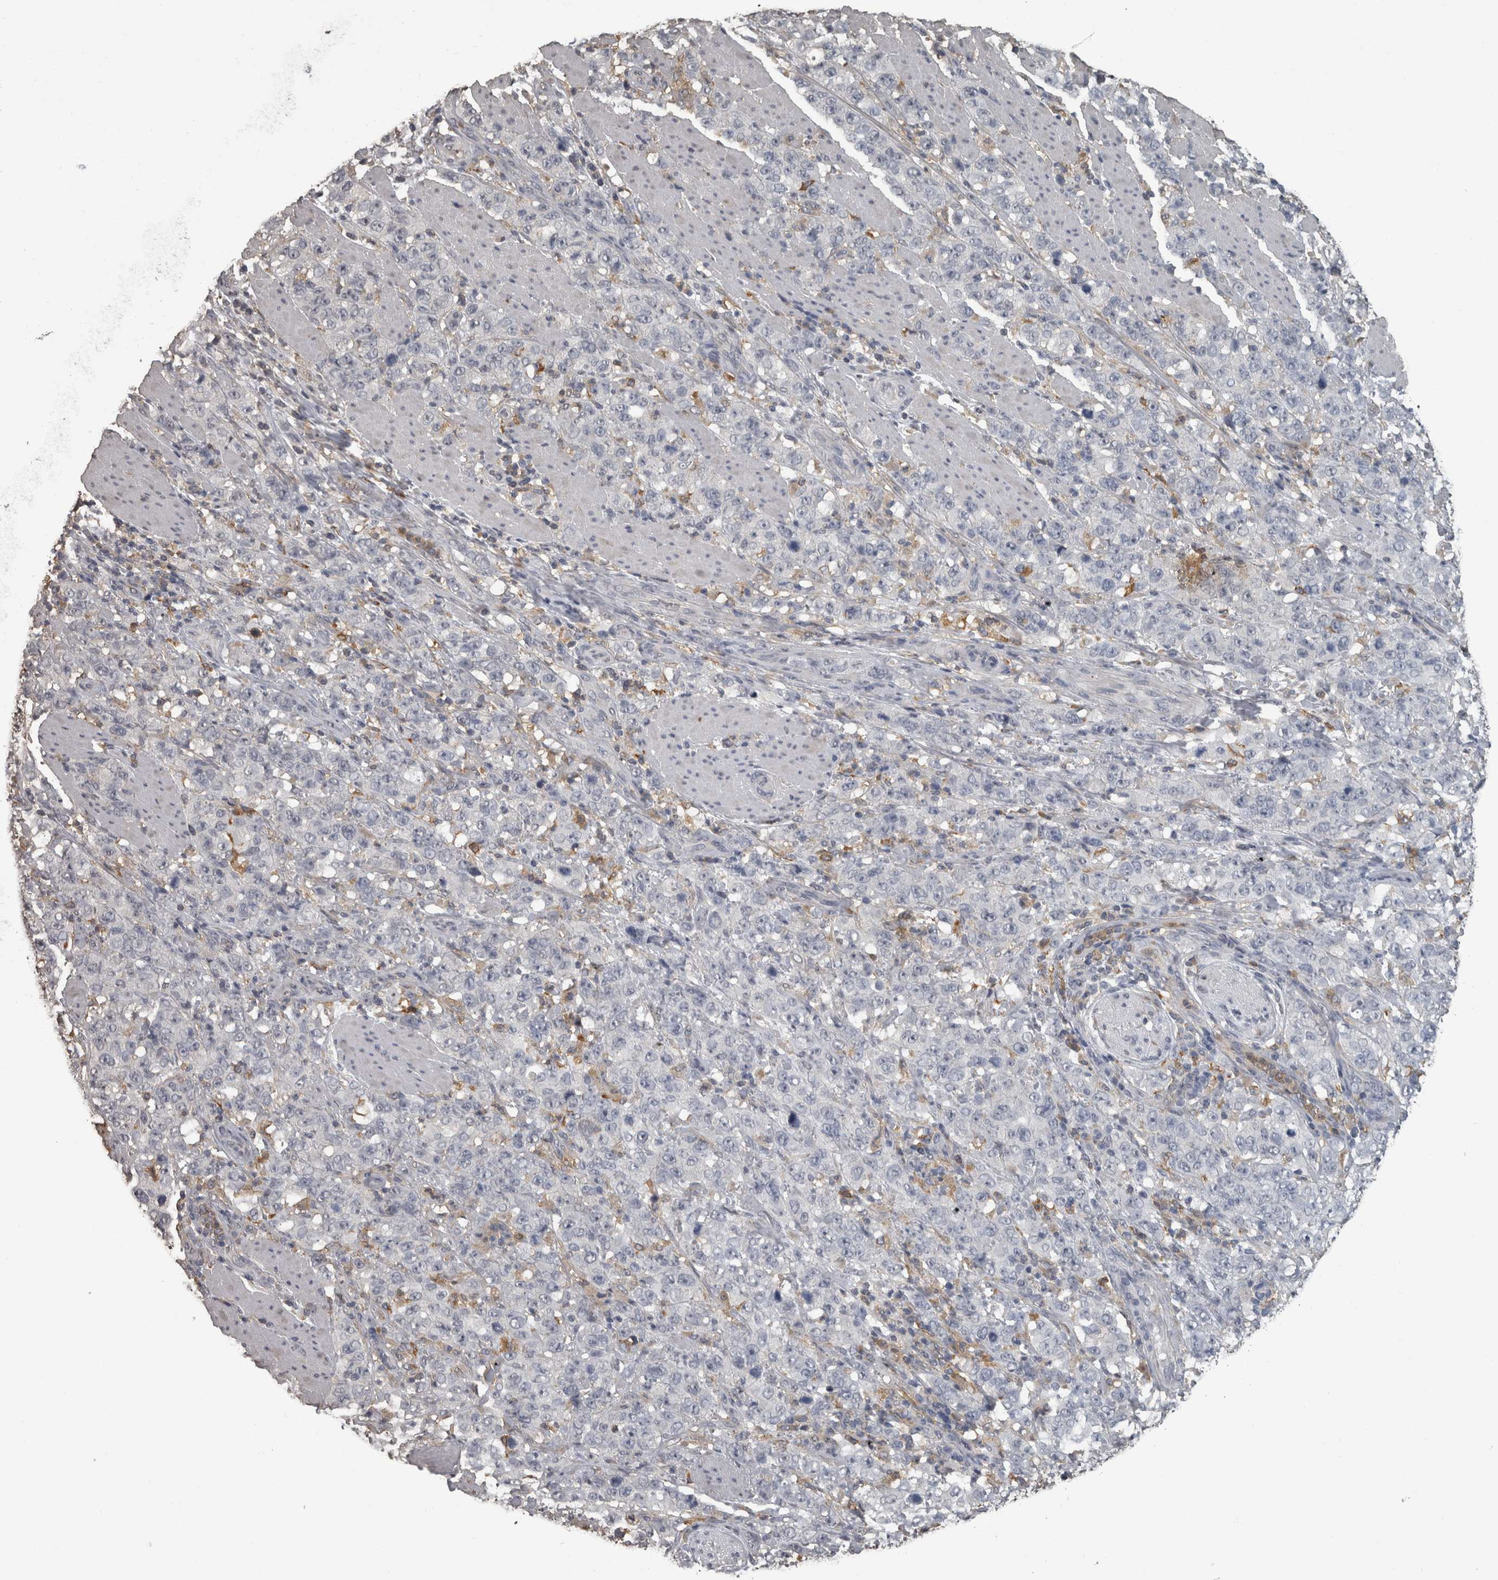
{"staining": {"intensity": "negative", "quantity": "none", "location": "none"}, "tissue": "stomach cancer", "cell_type": "Tumor cells", "image_type": "cancer", "snomed": [{"axis": "morphology", "description": "Adenocarcinoma, NOS"}, {"axis": "topography", "description": "Stomach"}], "caption": "Immunohistochemistry histopathology image of neoplastic tissue: human stomach adenocarcinoma stained with DAB exhibits no significant protein positivity in tumor cells.", "gene": "PIK3AP1", "patient": {"sex": "male", "age": 48}}